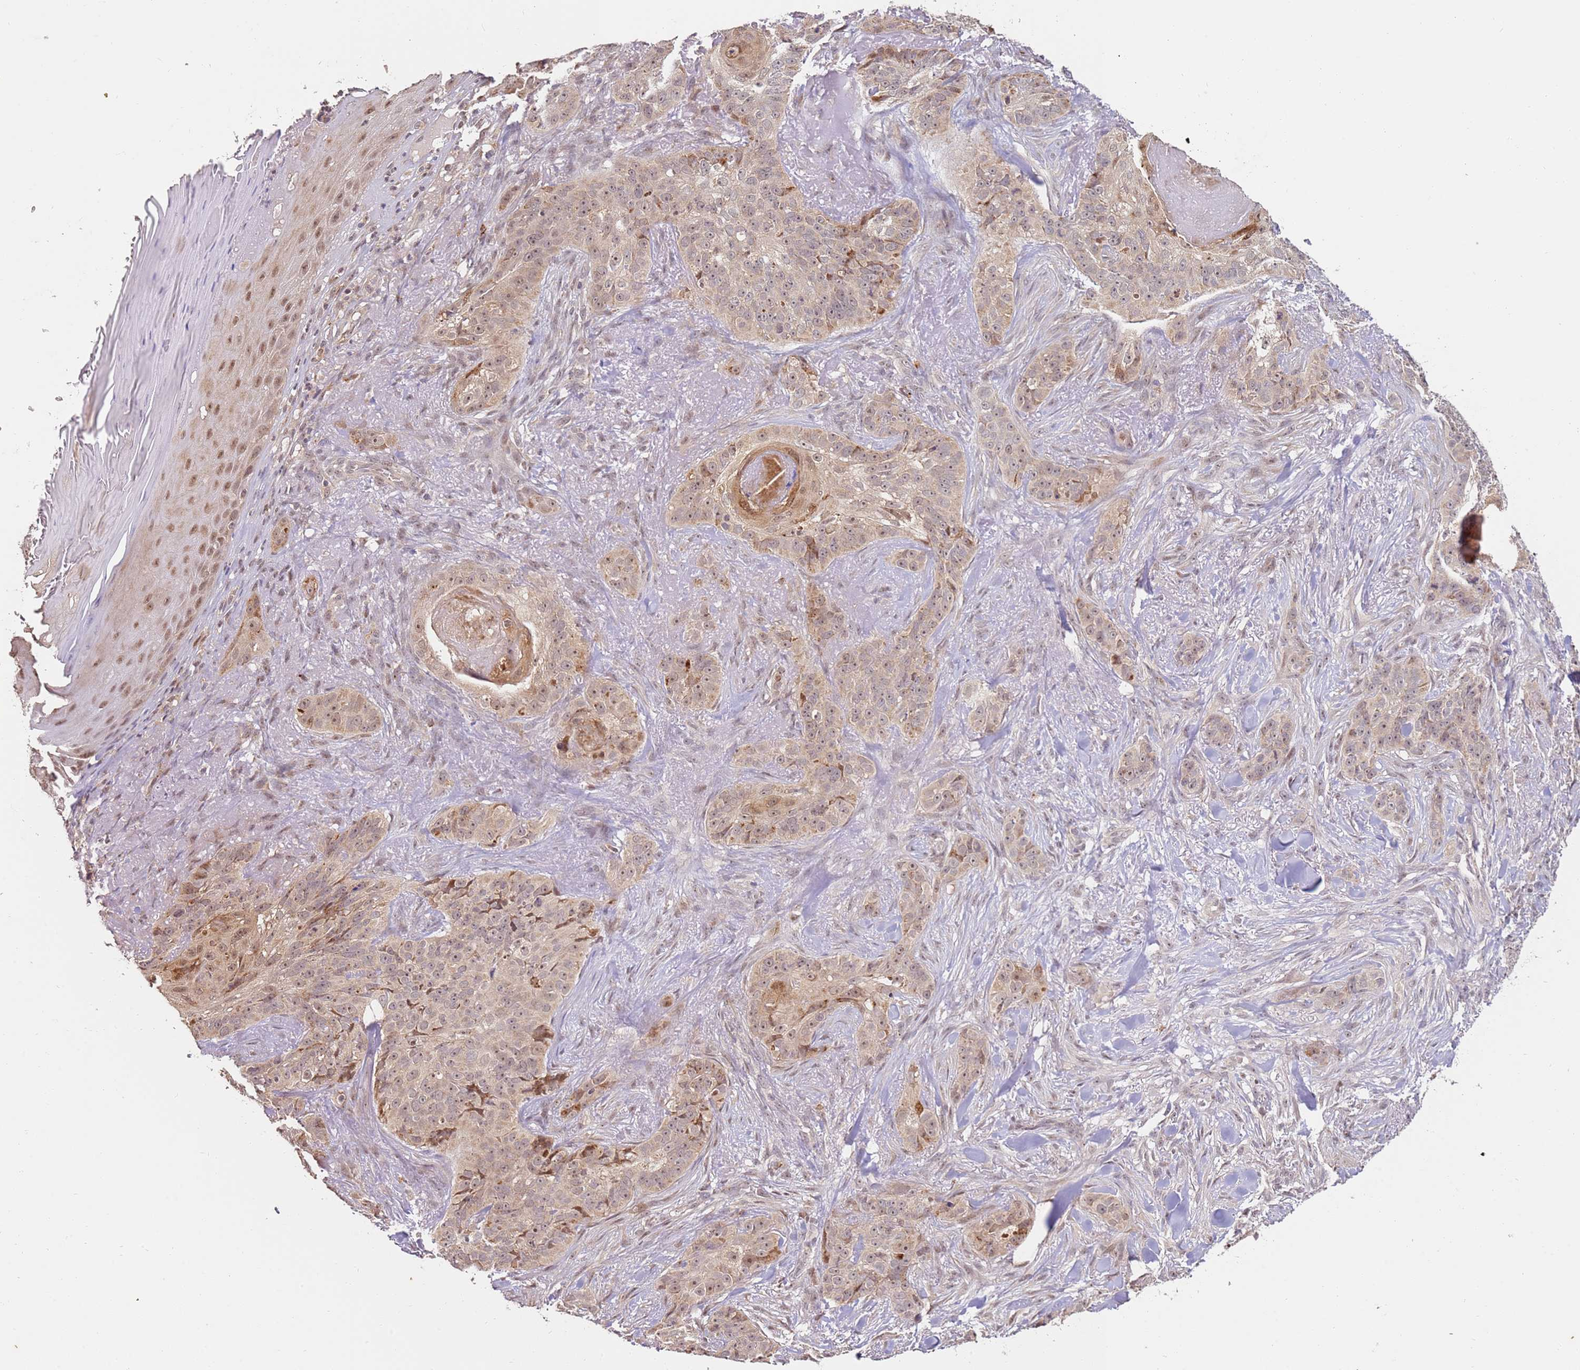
{"staining": {"intensity": "moderate", "quantity": "<25%", "location": "cytoplasmic/membranous,nuclear"}, "tissue": "skin cancer", "cell_type": "Tumor cells", "image_type": "cancer", "snomed": [{"axis": "morphology", "description": "Basal cell carcinoma"}, {"axis": "topography", "description": "Skin"}], "caption": "Skin cancer (basal cell carcinoma) stained for a protein (brown) reveals moderate cytoplasmic/membranous and nuclear positive expression in about <25% of tumor cells.", "gene": "LGALSL", "patient": {"sex": "female", "age": 92}}